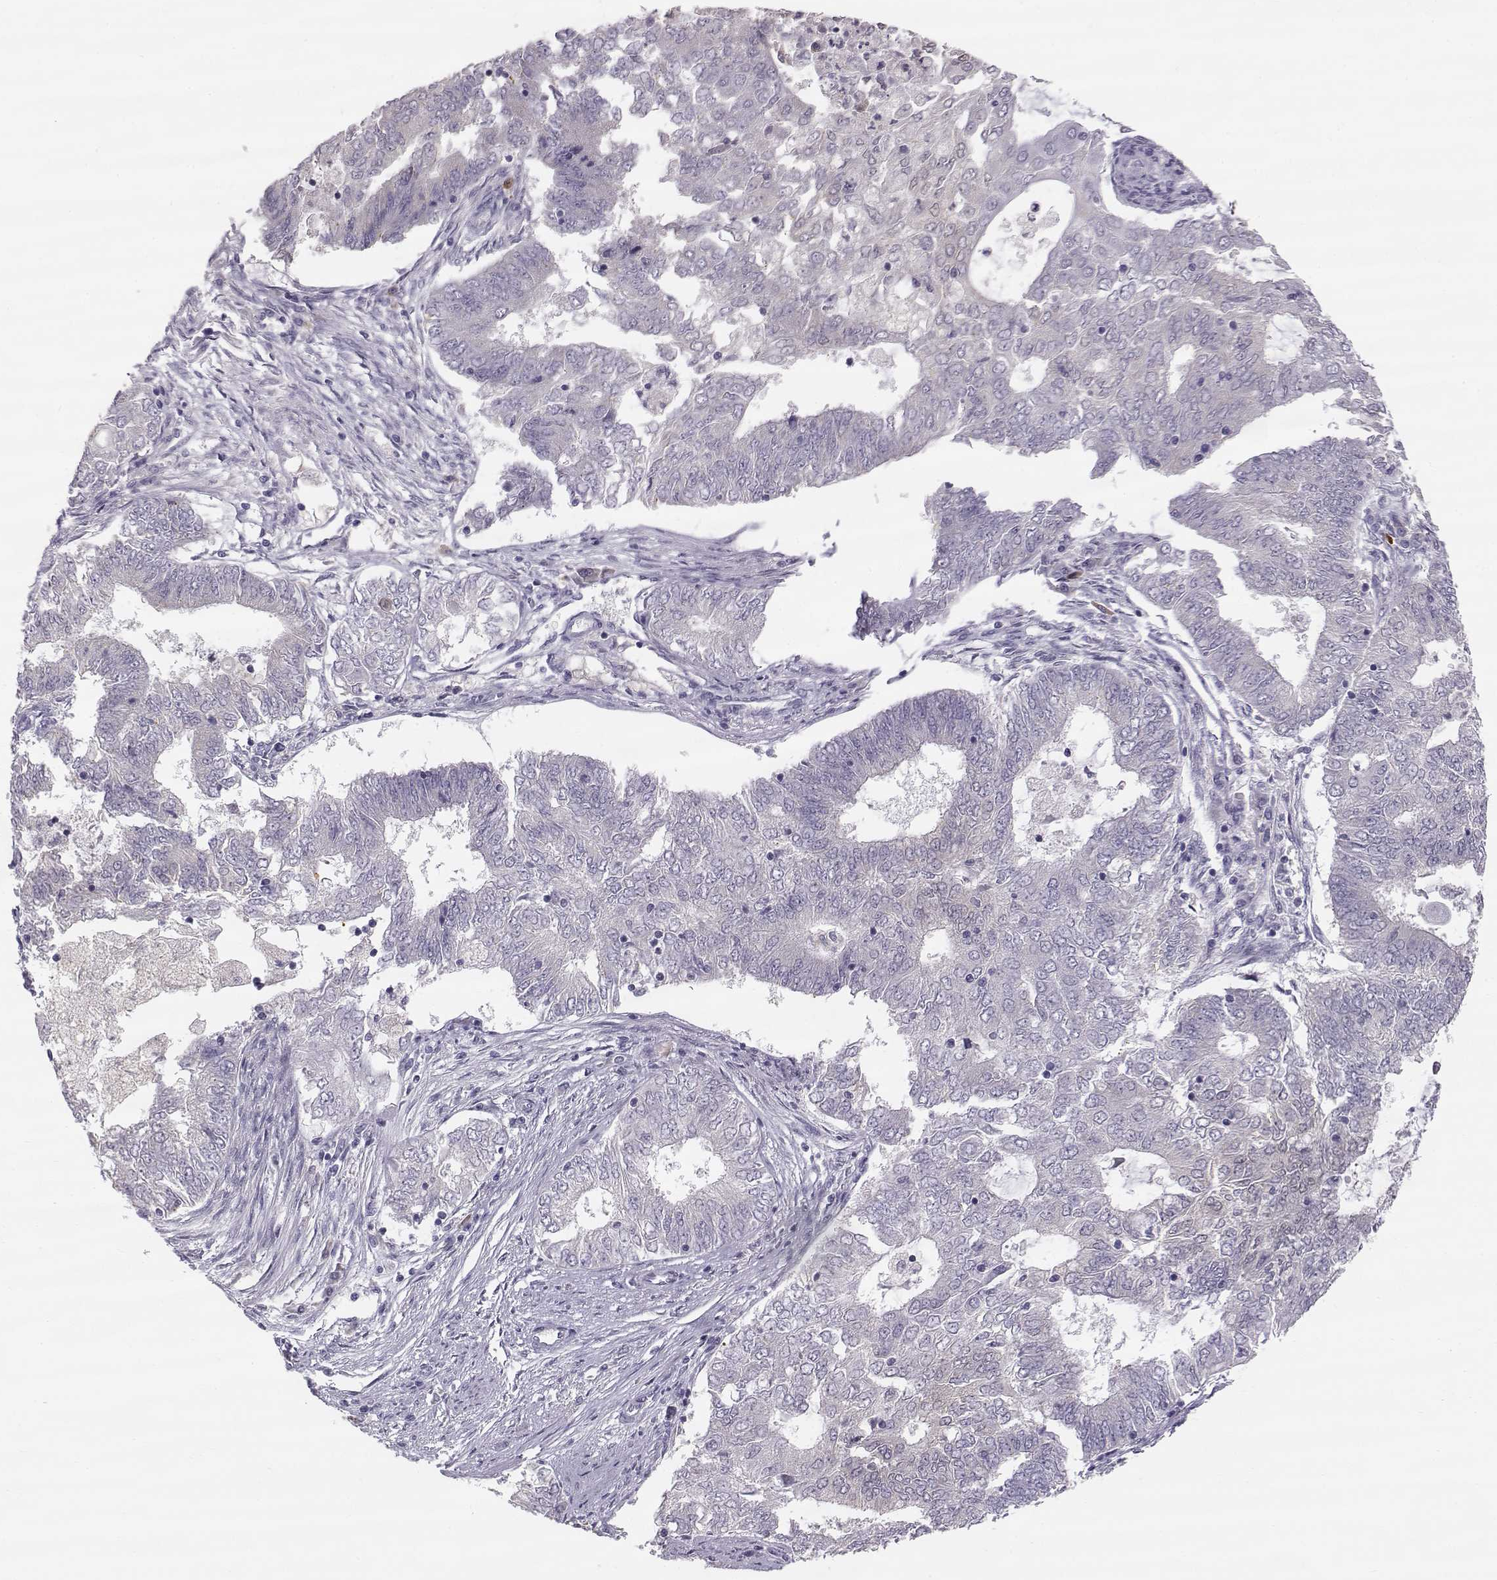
{"staining": {"intensity": "negative", "quantity": "none", "location": "none"}, "tissue": "endometrial cancer", "cell_type": "Tumor cells", "image_type": "cancer", "snomed": [{"axis": "morphology", "description": "Adenocarcinoma, NOS"}, {"axis": "topography", "description": "Endometrium"}], "caption": "This is an IHC micrograph of endometrial cancer. There is no expression in tumor cells.", "gene": "ACSL6", "patient": {"sex": "female", "age": 62}}